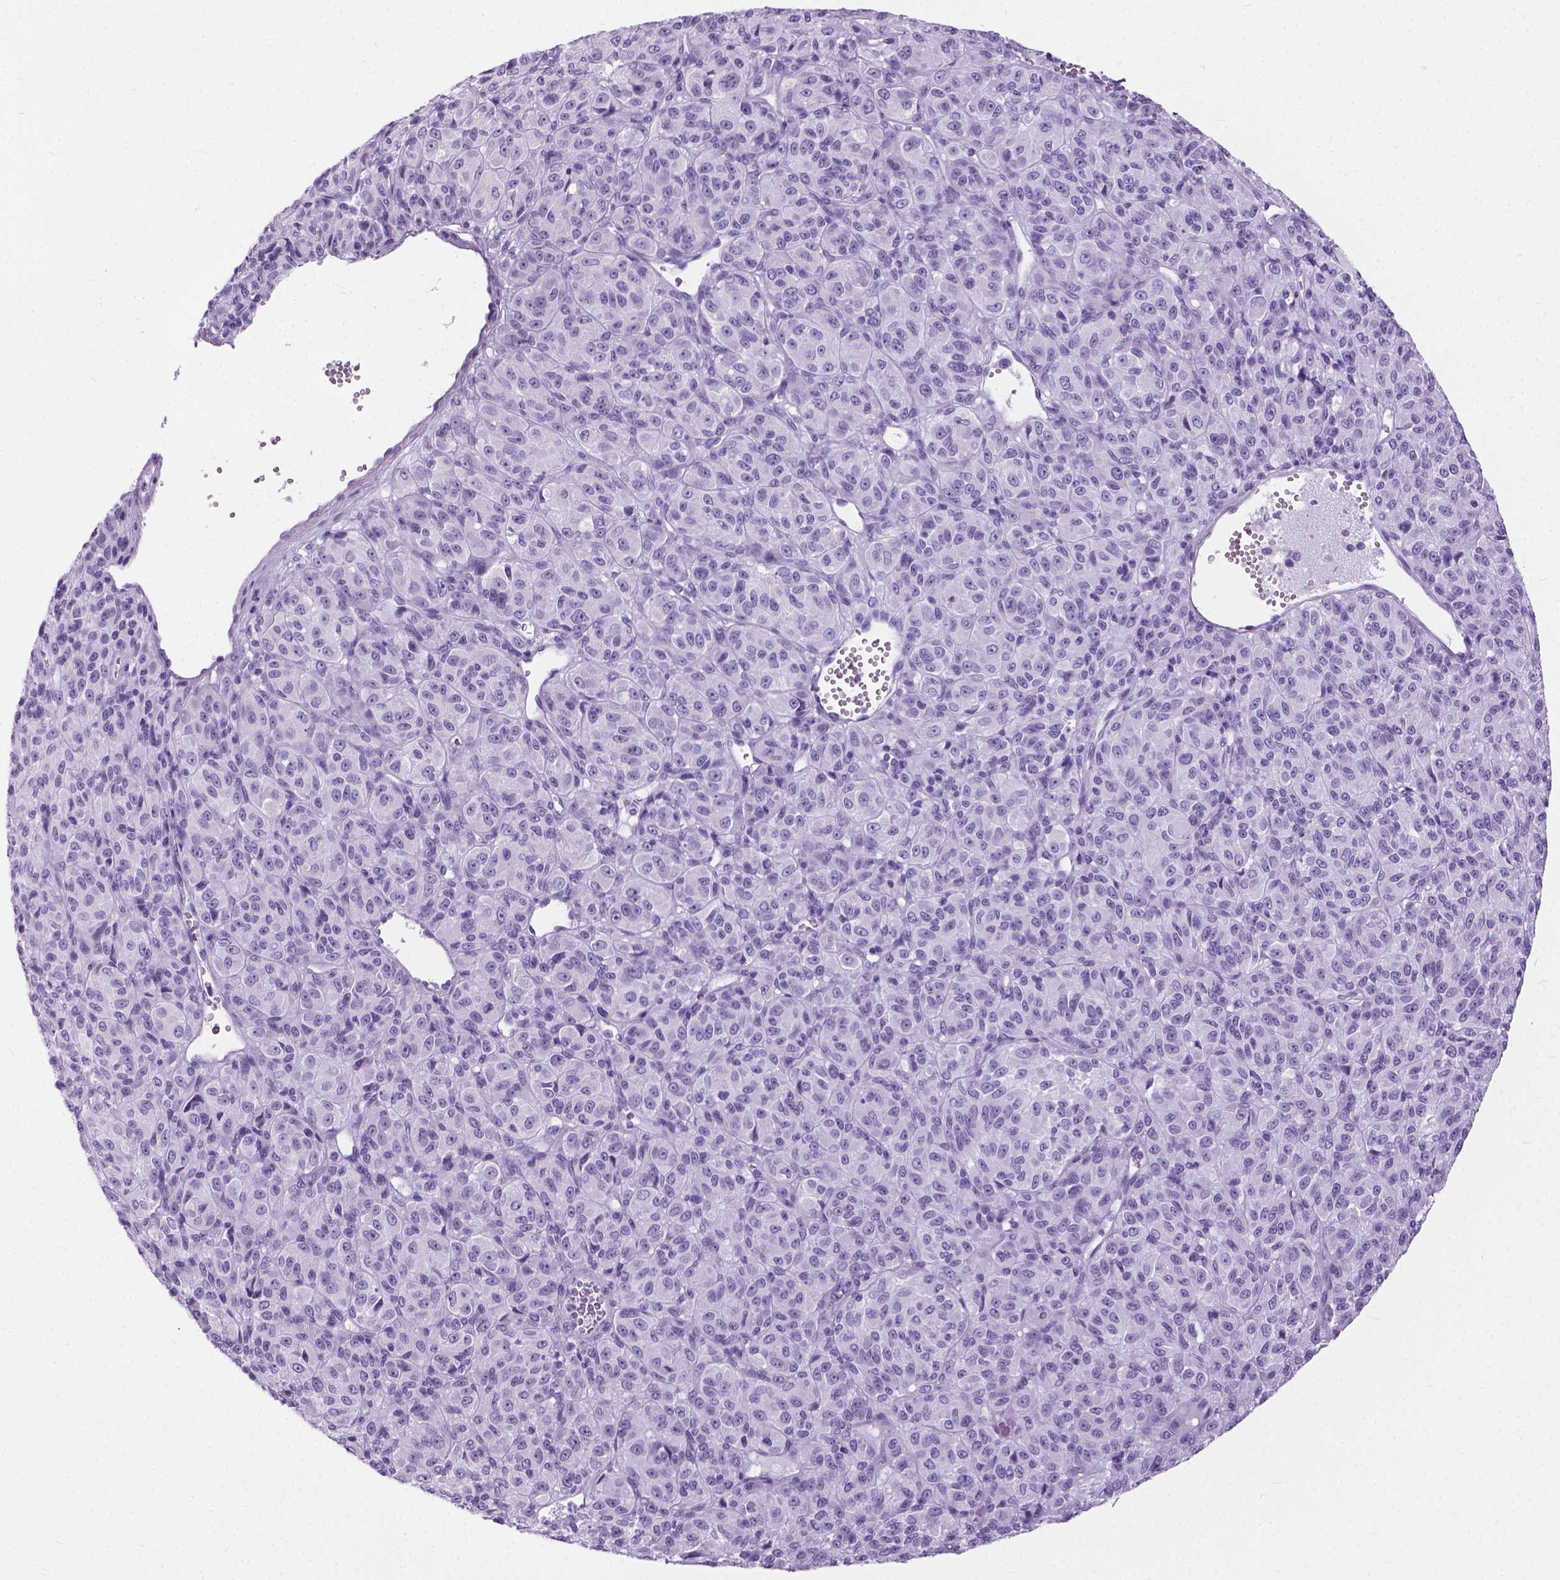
{"staining": {"intensity": "negative", "quantity": "none", "location": "none"}, "tissue": "melanoma", "cell_type": "Tumor cells", "image_type": "cancer", "snomed": [{"axis": "morphology", "description": "Malignant melanoma, Metastatic site"}, {"axis": "topography", "description": "Brain"}], "caption": "The micrograph displays no significant expression in tumor cells of malignant melanoma (metastatic site).", "gene": "HTR2B", "patient": {"sex": "female", "age": 56}}